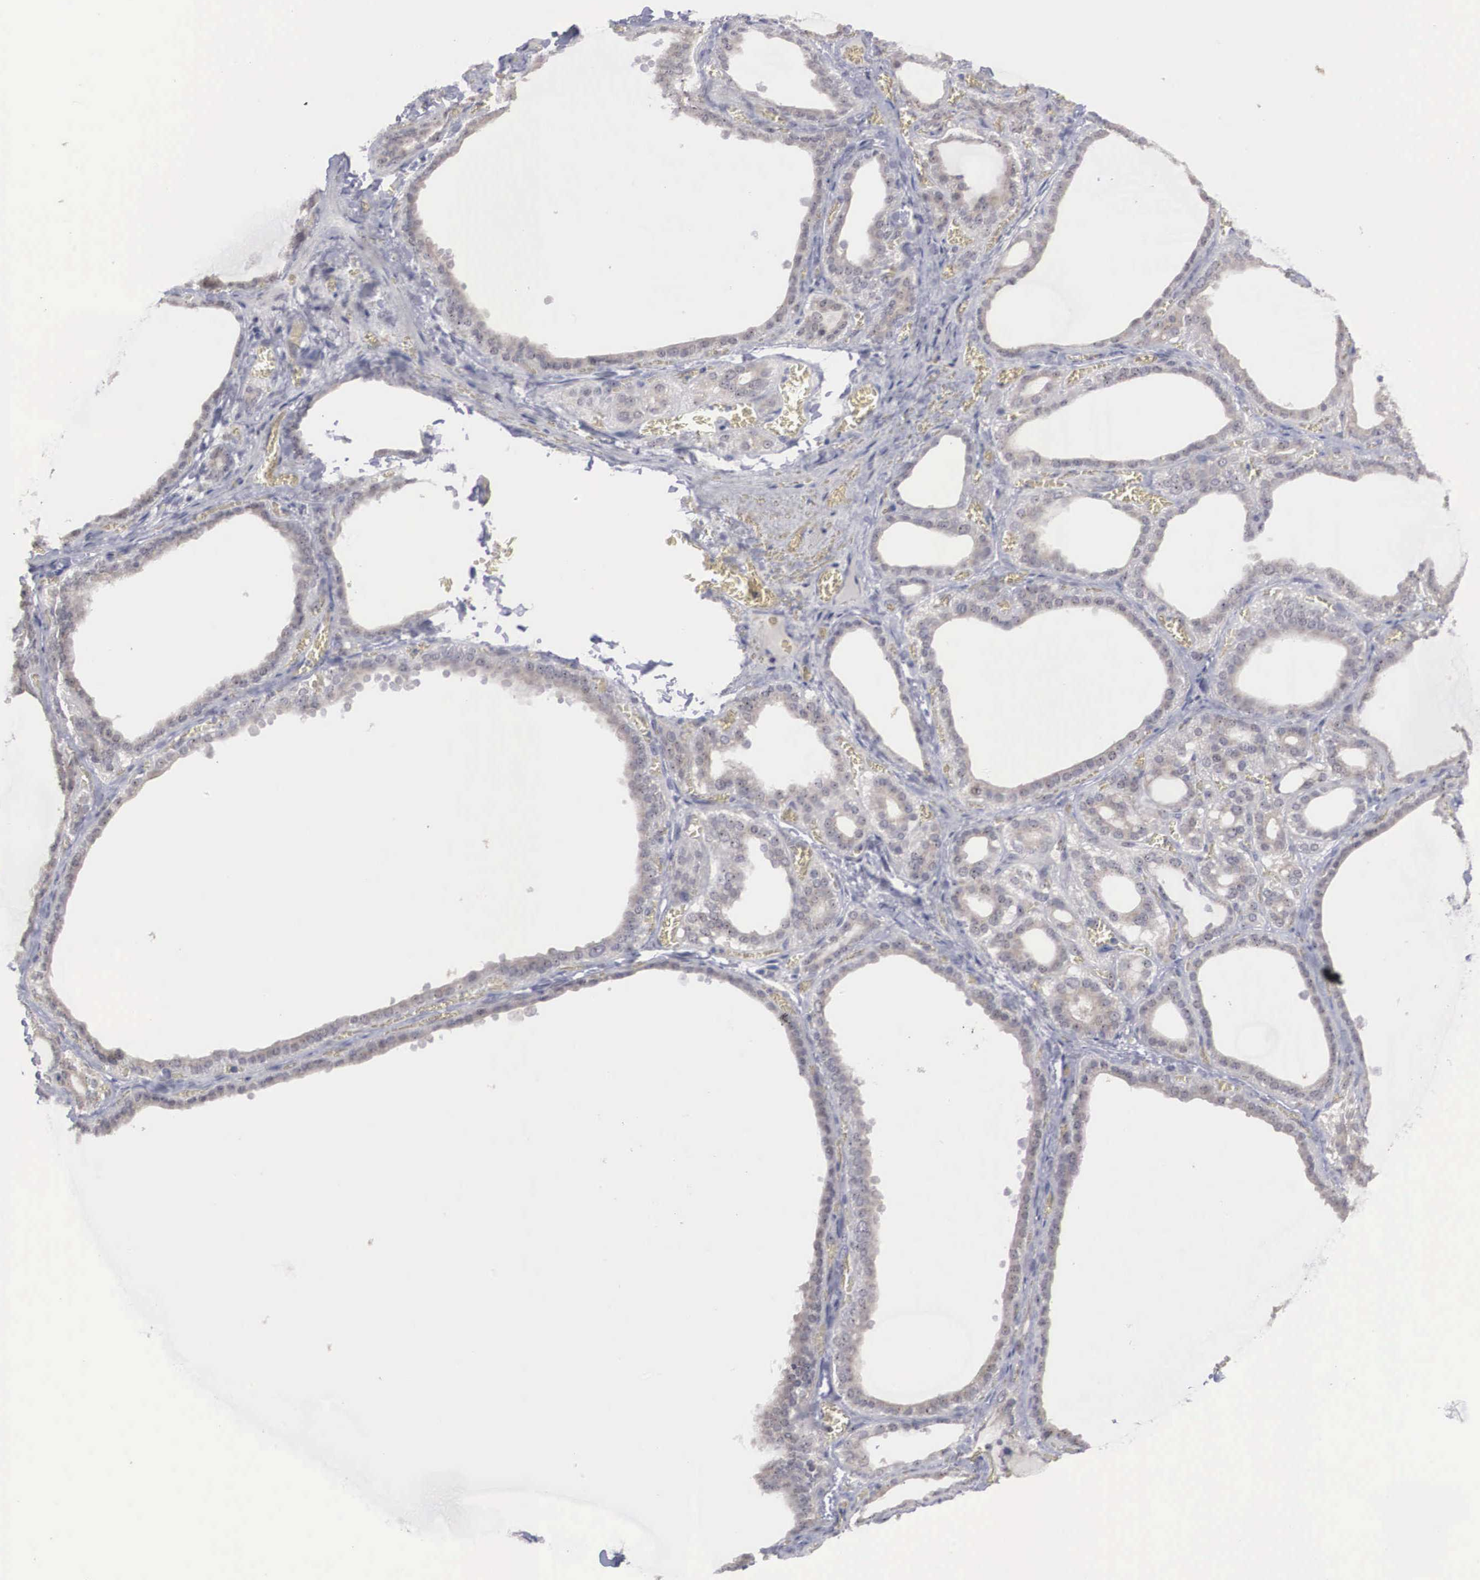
{"staining": {"intensity": "weak", "quantity": ">75%", "location": "cytoplasmic/membranous"}, "tissue": "thyroid gland", "cell_type": "Glandular cells", "image_type": "normal", "snomed": [{"axis": "morphology", "description": "Normal tissue, NOS"}, {"axis": "topography", "description": "Thyroid gland"}], "caption": "Weak cytoplasmic/membranous staining is seen in about >75% of glandular cells in unremarkable thyroid gland.", "gene": "AMN", "patient": {"sex": "female", "age": 55}}